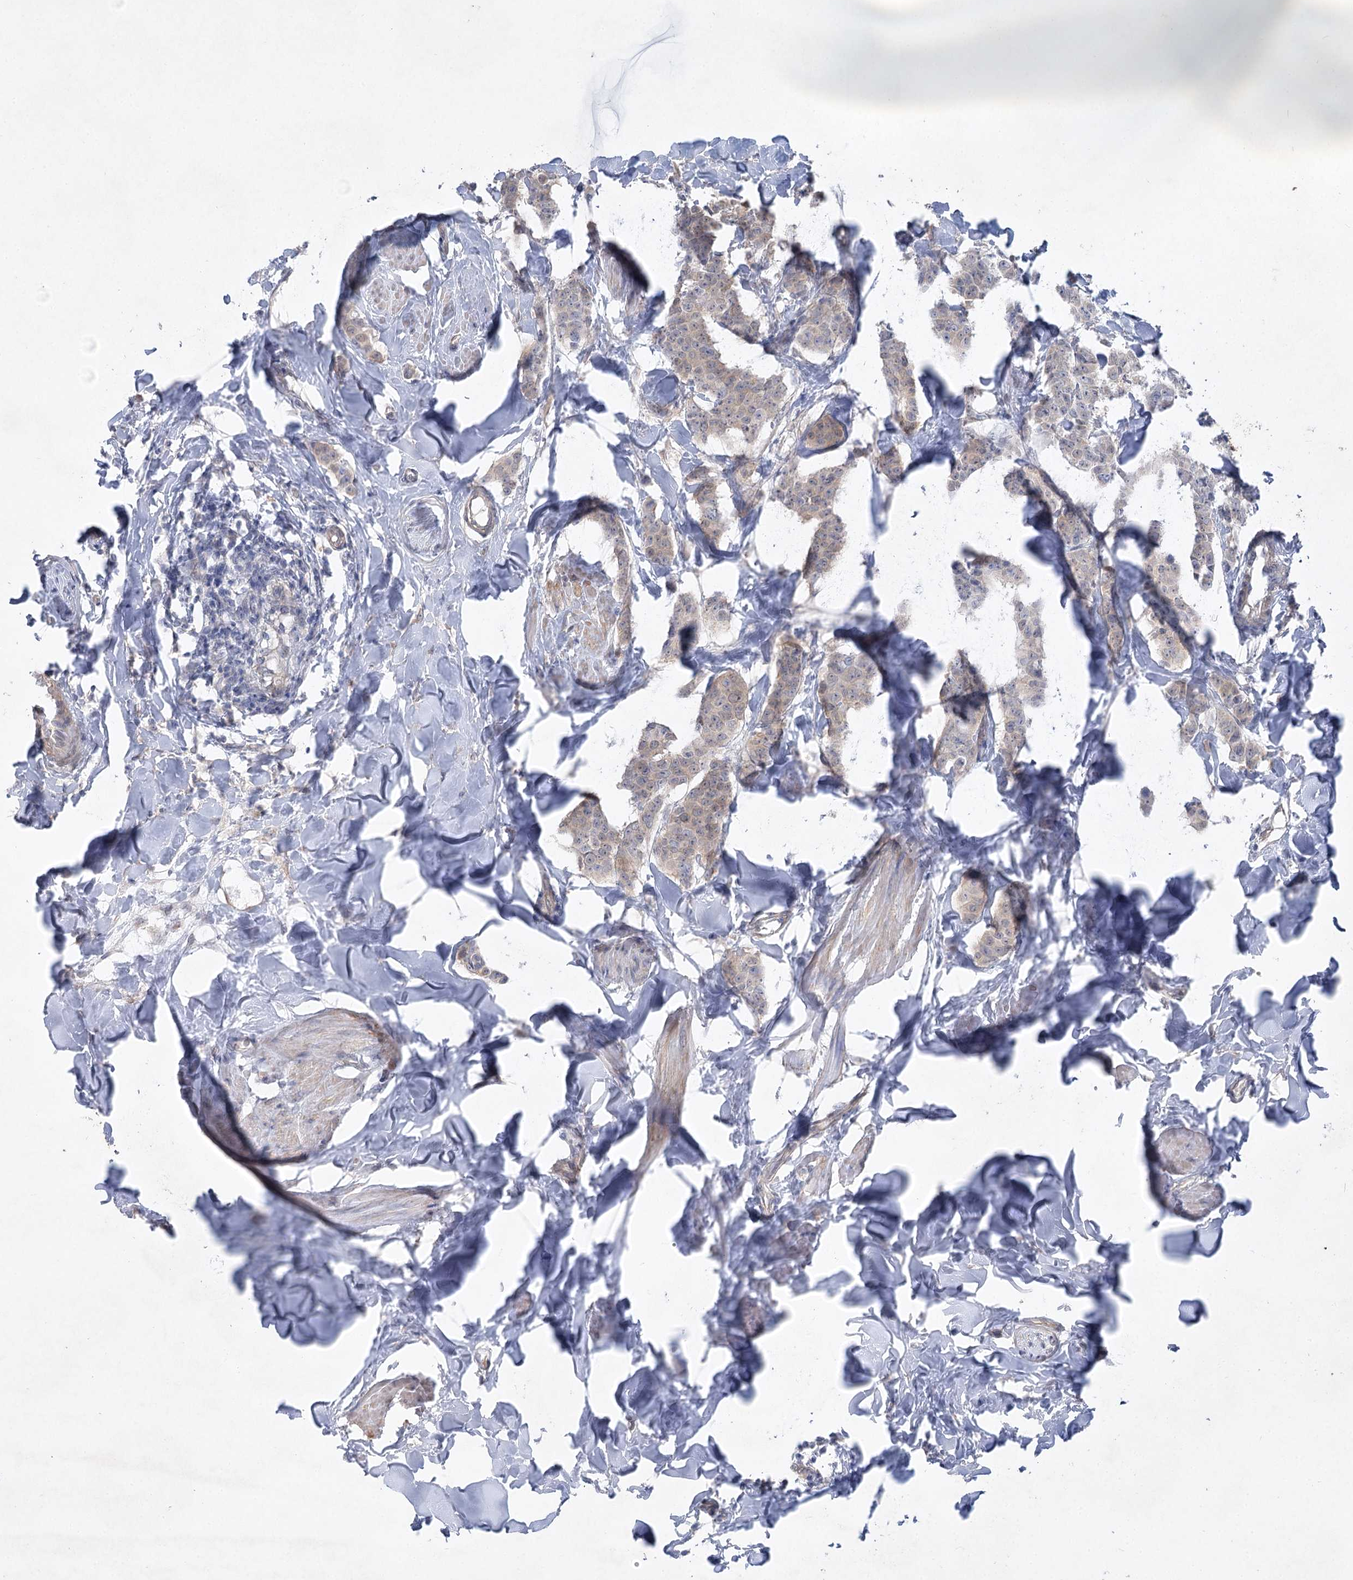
{"staining": {"intensity": "negative", "quantity": "none", "location": "none"}, "tissue": "breast cancer", "cell_type": "Tumor cells", "image_type": "cancer", "snomed": [{"axis": "morphology", "description": "Duct carcinoma"}, {"axis": "topography", "description": "Breast"}], "caption": "Immunohistochemistry histopathology image of neoplastic tissue: breast cancer (invasive ductal carcinoma) stained with DAB (3,3'-diaminobenzidine) reveals no significant protein staining in tumor cells.", "gene": "AAMDC", "patient": {"sex": "female", "age": 40}}